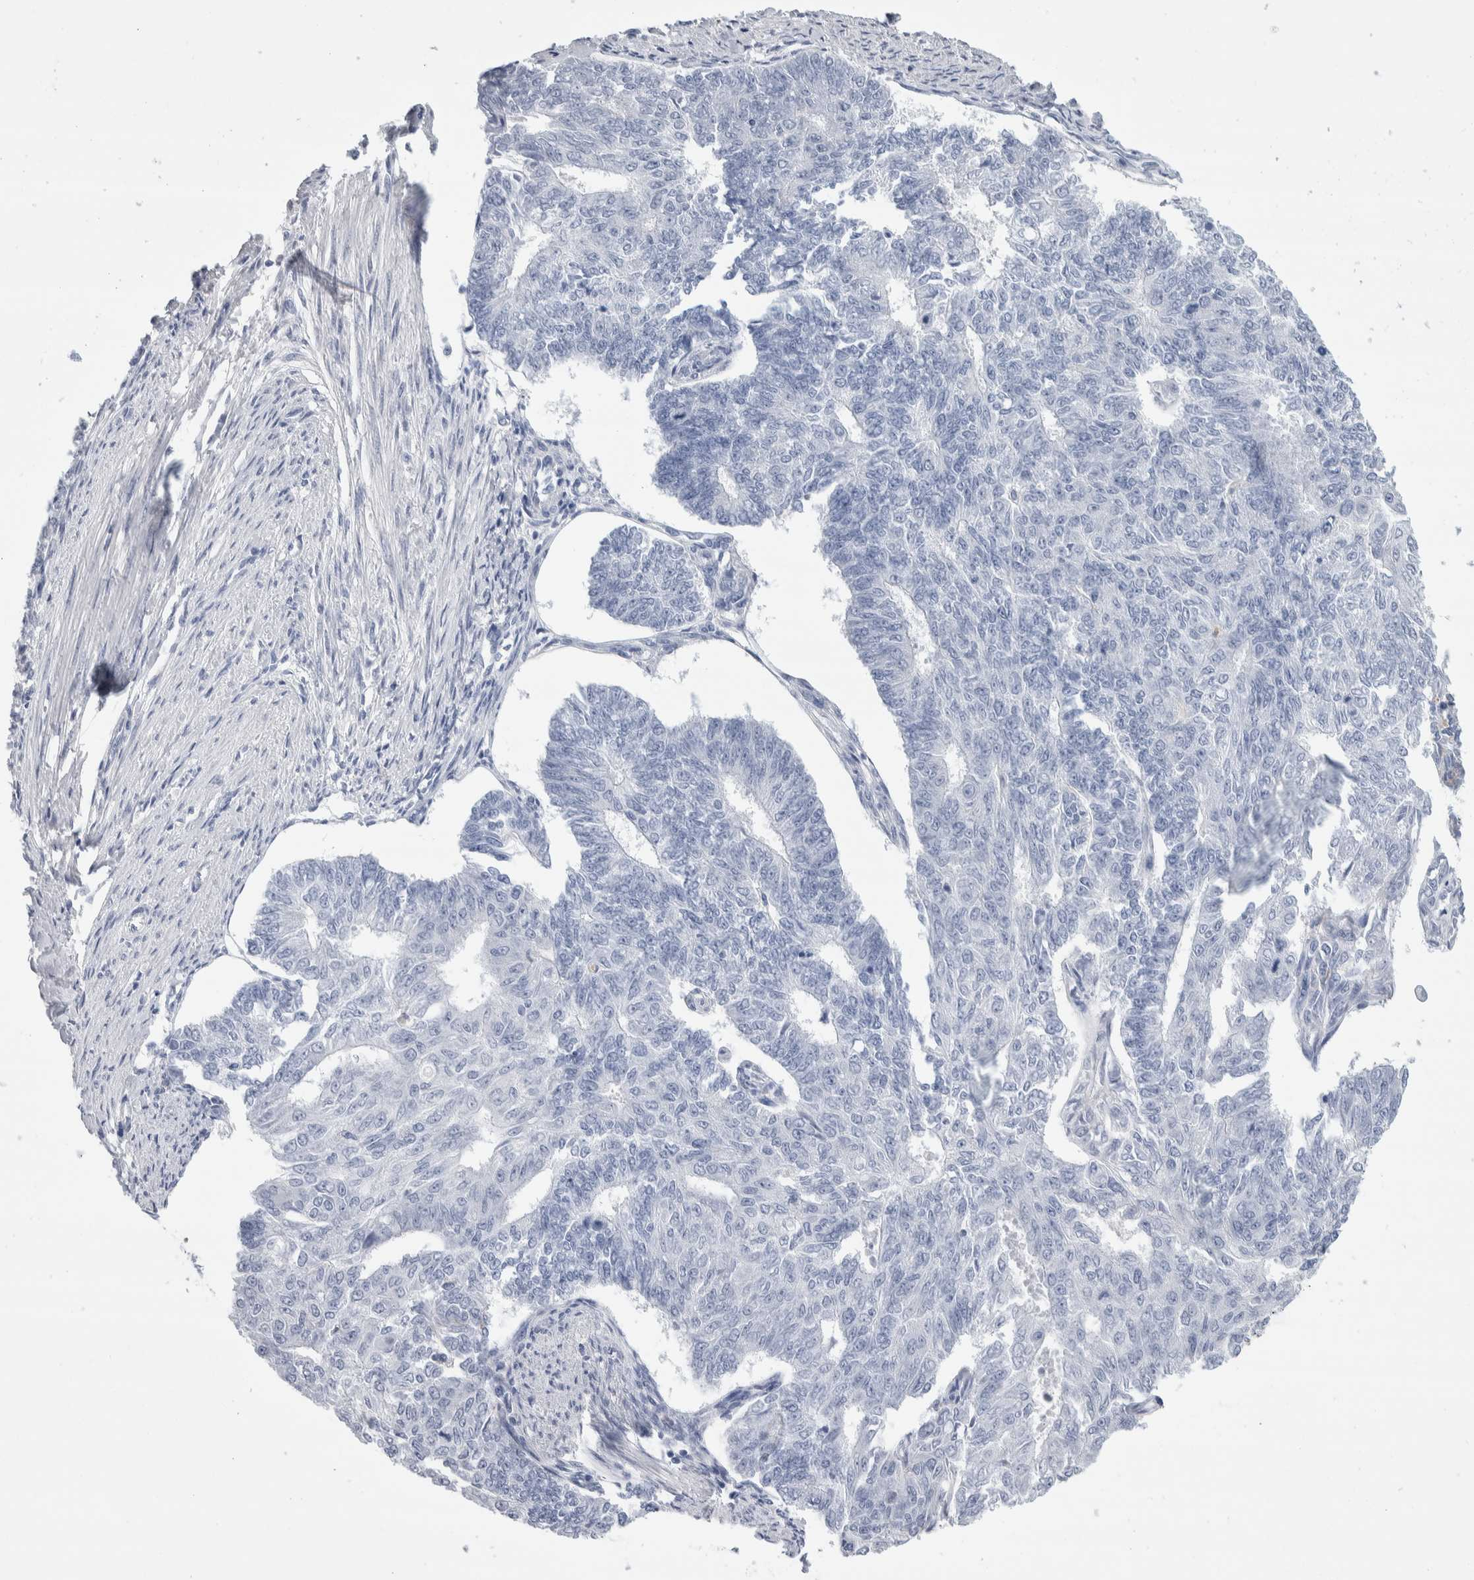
{"staining": {"intensity": "negative", "quantity": "none", "location": "none"}, "tissue": "endometrial cancer", "cell_type": "Tumor cells", "image_type": "cancer", "snomed": [{"axis": "morphology", "description": "Adenocarcinoma, NOS"}, {"axis": "topography", "description": "Endometrium"}], "caption": "The photomicrograph exhibits no staining of tumor cells in endometrial adenocarcinoma.", "gene": "LURAP1L", "patient": {"sex": "female", "age": 32}}